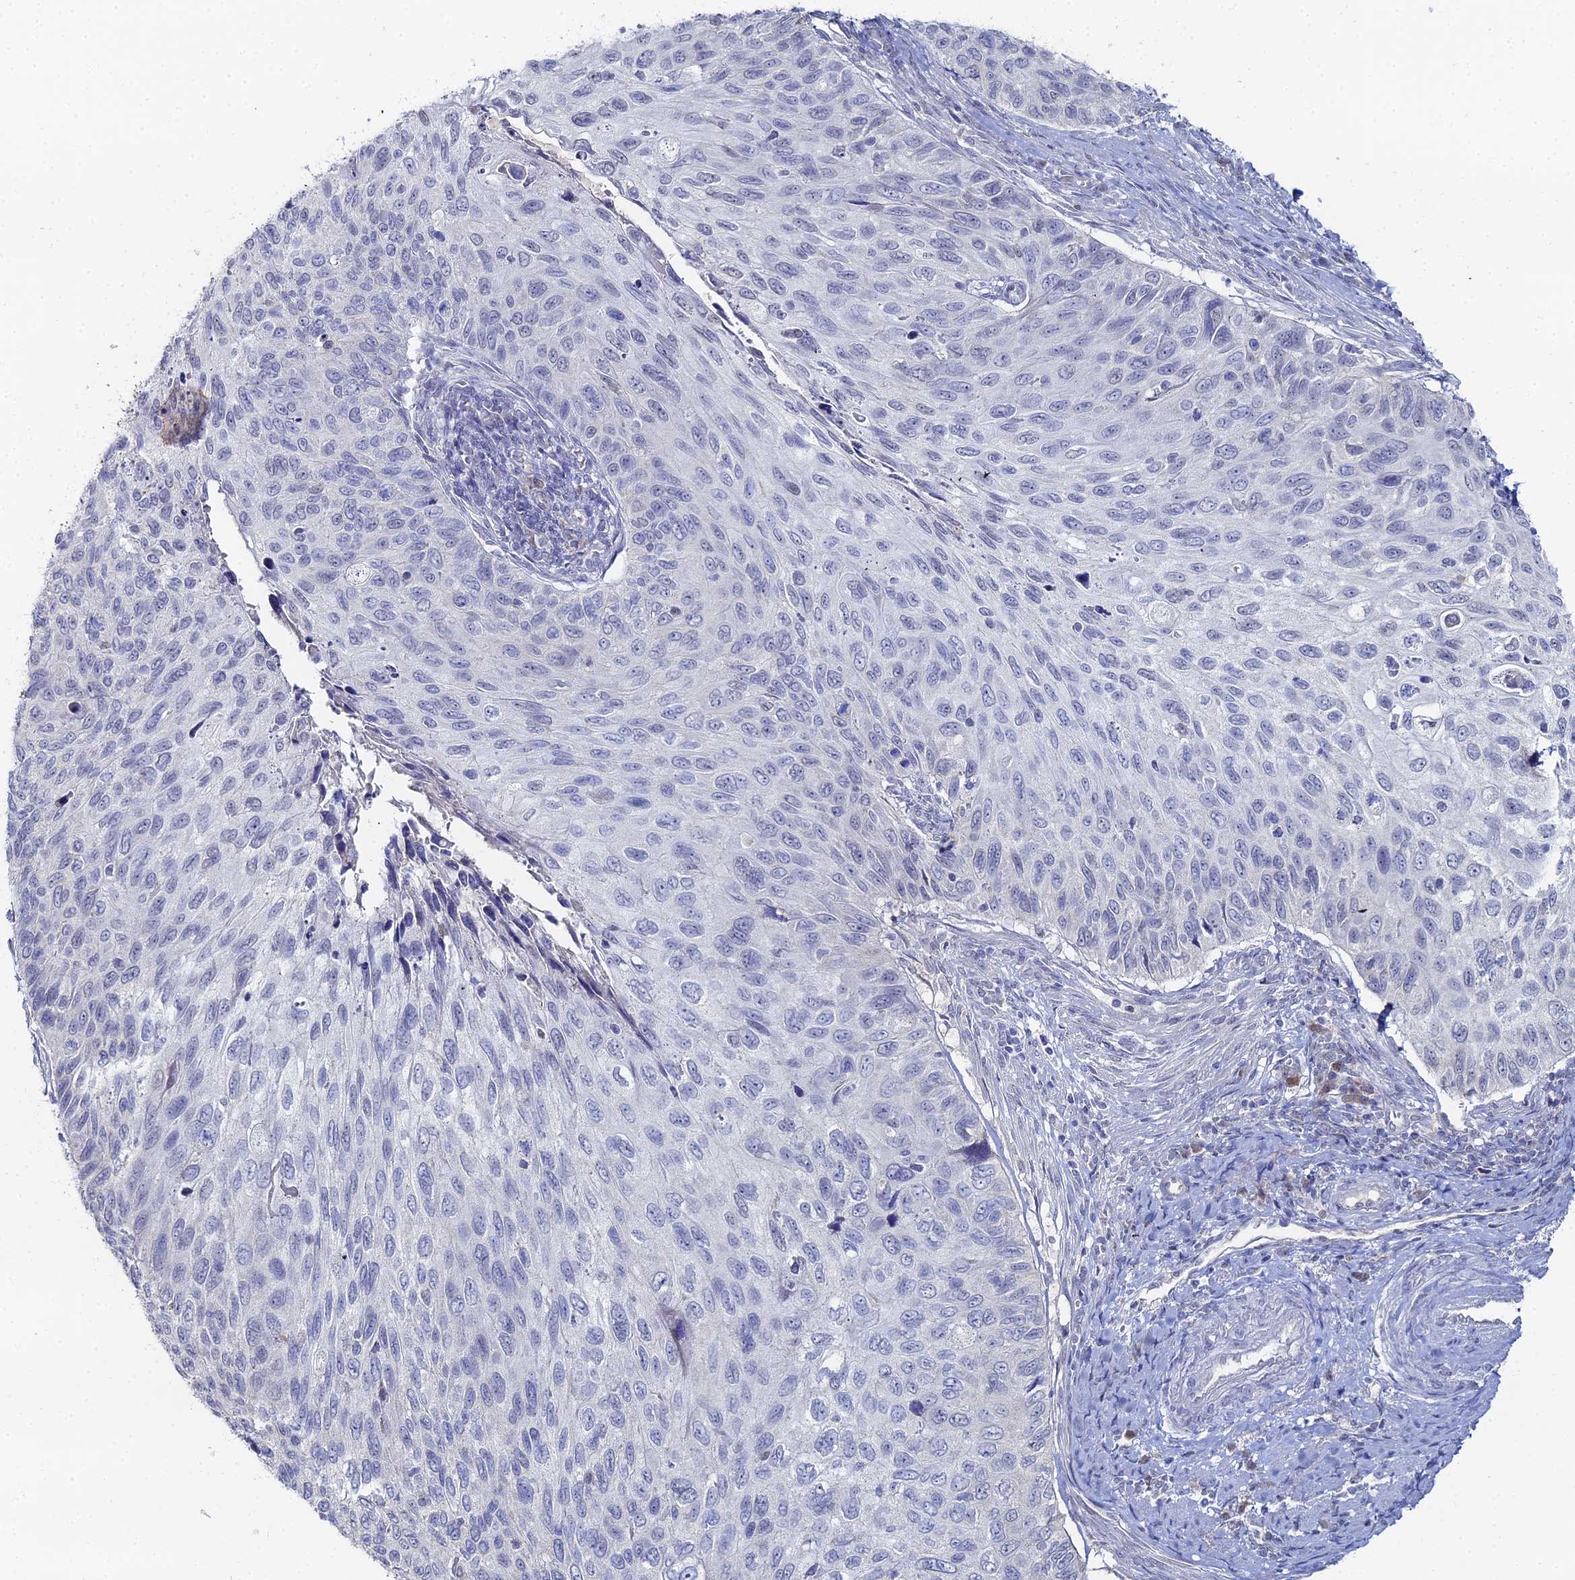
{"staining": {"intensity": "negative", "quantity": "none", "location": "none"}, "tissue": "cervical cancer", "cell_type": "Tumor cells", "image_type": "cancer", "snomed": [{"axis": "morphology", "description": "Squamous cell carcinoma, NOS"}, {"axis": "topography", "description": "Cervix"}], "caption": "This is an immunohistochemistry micrograph of human cervical cancer (squamous cell carcinoma). There is no expression in tumor cells.", "gene": "THAP4", "patient": {"sex": "female", "age": 70}}